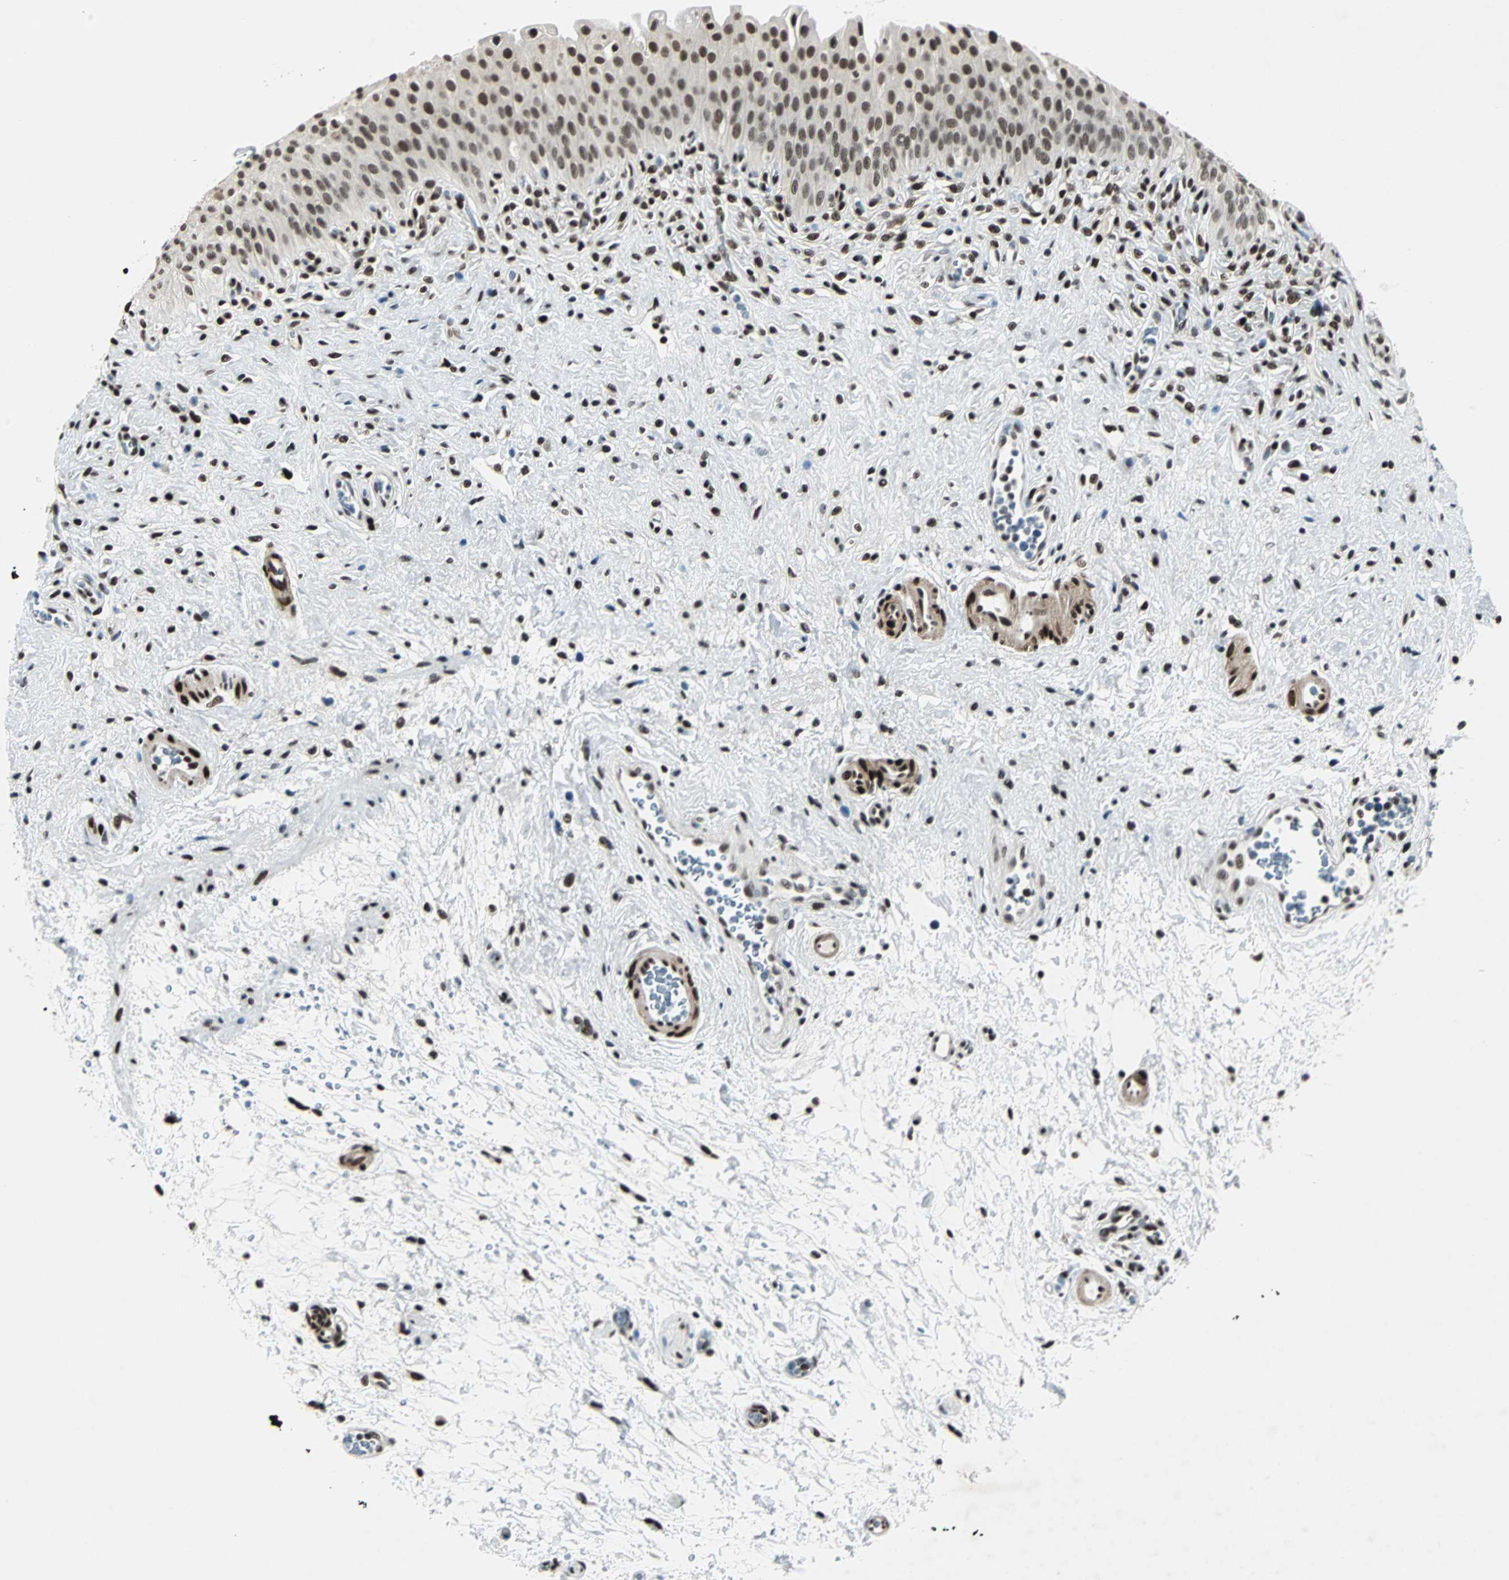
{"staining": {"intensity": "strong", "quantity": ">75%", "location": "nuclear"}, "tissue": "urinary bladder", "cell_type": "Urothelial cells", "image_type": "normal", "snomed": [{"axis": "morphology", "description": "Normal tissue, NOS"}, {"axis": "morphology", "description": "Urothelial carcinoma, High grade"}, {"axis": "topography", "description": "Urinary bladder"}], "caption": "A brown stain highlights strong nuclear positivity of a protein in urothelial cells of normal urinary bladder. (DAB (3,3'-diaminobenzidine) = brown stain, brightfield microscopy at high magnification).", "gene": "MEF2D", "patient": {"sex": "male", "age": 46}}